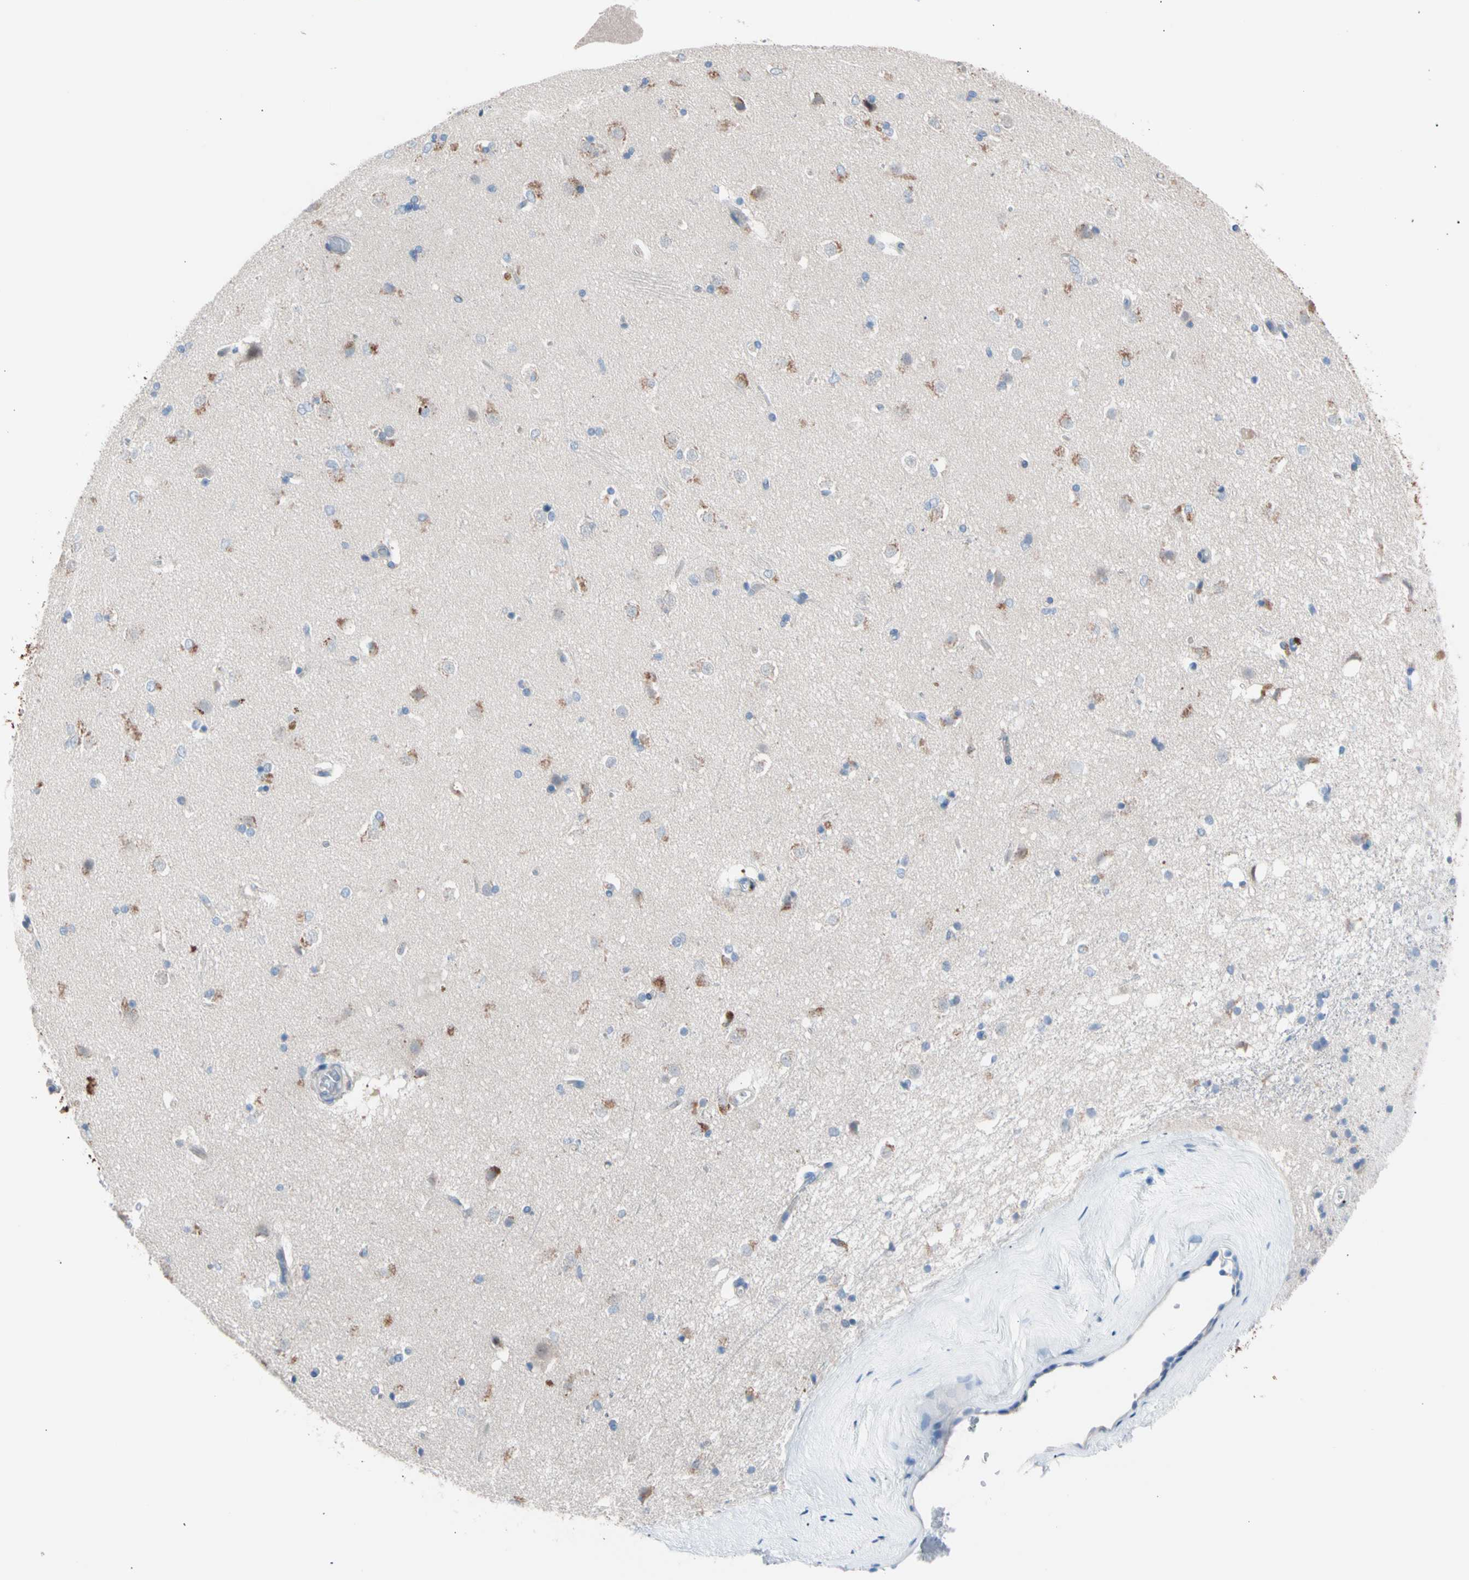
{"staining": {"intensity": "weak", "quantity": "<25%", "location": "cytoplasmic/membranous"}, "tissue": "caudate", "cell_type": "Glial cells", "image_type": "normal", "snomed": [{"axis": "morphology", "description": "Normal tissue, NOS"}, {"axis": "topography", "description": "Lateral ventricle wall"}], "caption": "High power microscopy histopathology image of an IHC photomicrograph of normal caudate, revealing no significant positivity in glial cells.", "gene": "CASQ1", "patient": {"sex": "female", "age": 19}}